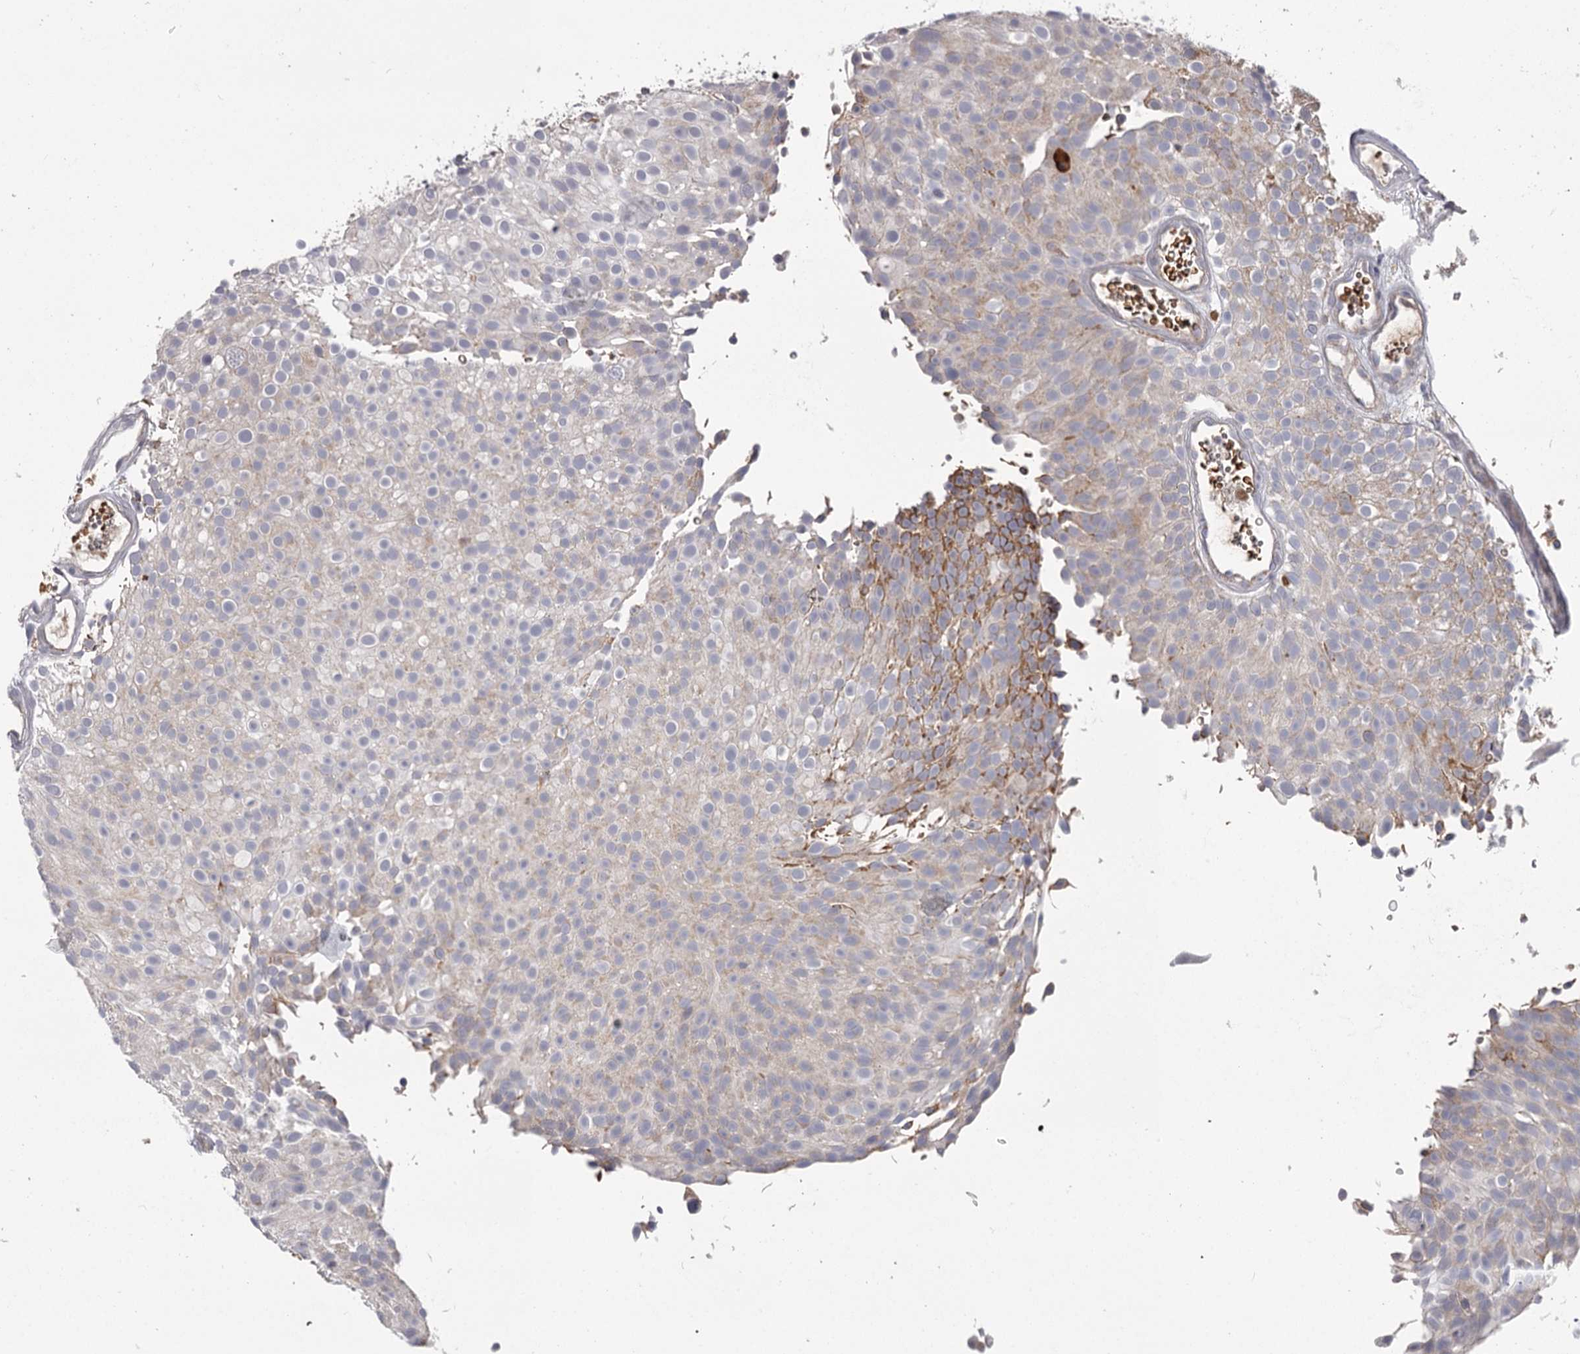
{"staining": {"intensity": "weak", "quantity": "<25%", "location": "cytoplasmic/membranous"}, "tissue": "urothelial cancer", "cell_type": "Tumor cells", "image_type": "cancer", "snomed": [{"axis": "morphology", "description": "Urothelial carcinoma, Low grade"}, {"axis": "topography", "description": "Urinary bladder"}], "caption": "This is an immunohistochemistry image of human urothelial cancer. There is no staining in tumor cells.", "gene": "RASSF6", "patient": {"sex": "male", "age": 78}}